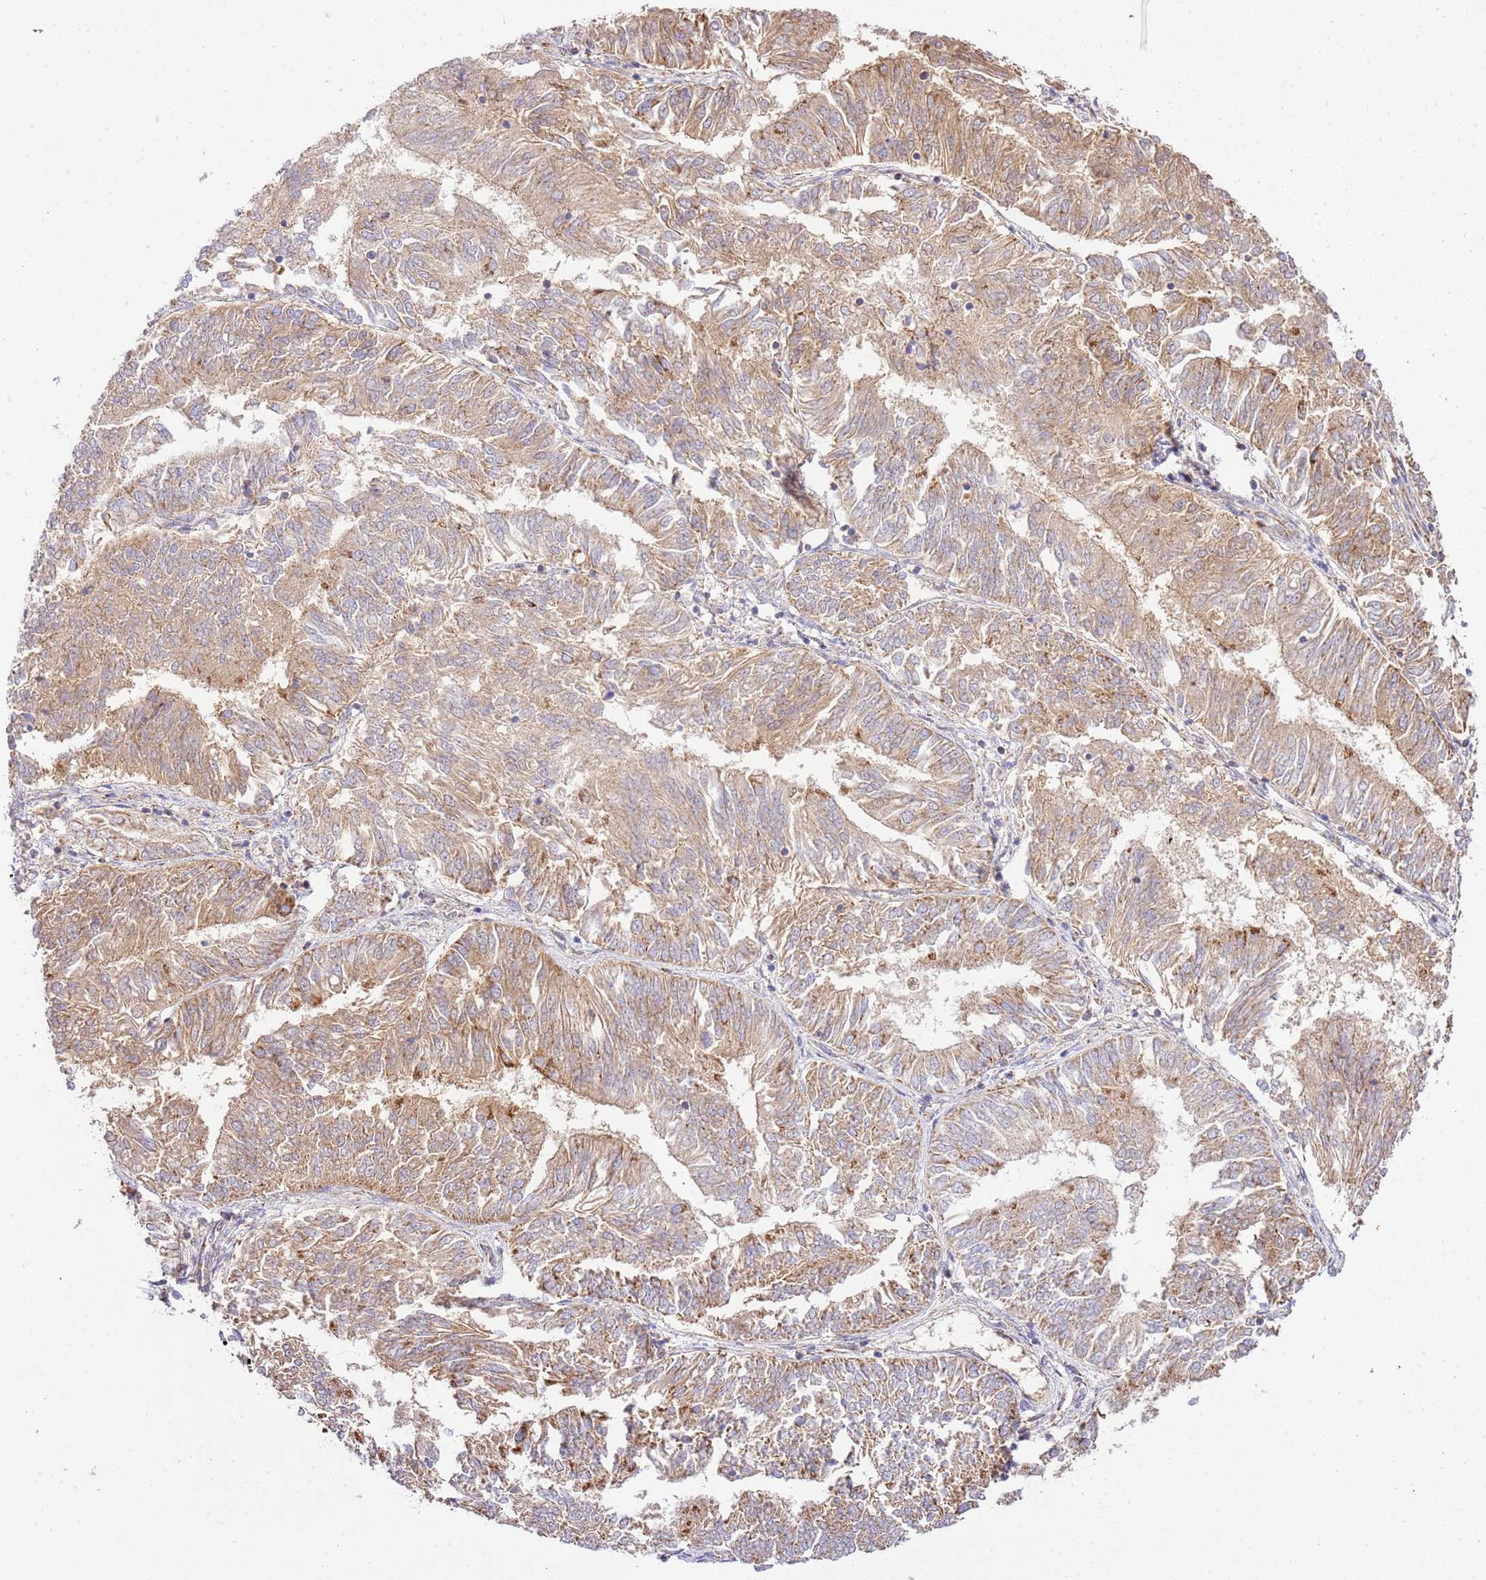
{"staining": {"intensity": "moderate", "quantity": ">75%", "location": "cytoplasmic/membranous"}, "tissue": "endometrial cancer", "cell_type": "Tumor cells", "image_type": "cancer", "snomed": [{"axis": "morphology", "description": "Adenocarcinoma, NOS"}, {"axis": "topography", "description": "Endometrium"}], "caption": "Moderate cytoplasmic/membranous protein staining is seen in approximately >75% of tumor cells in adenocarcinoma (endometrial). (DAB (3,3'-diaminobenzidine) = brown stain, brightfield microscopy at high magnification).", "gene": "ZBTB39", "patient": {"sex": "female", "age": 58}}